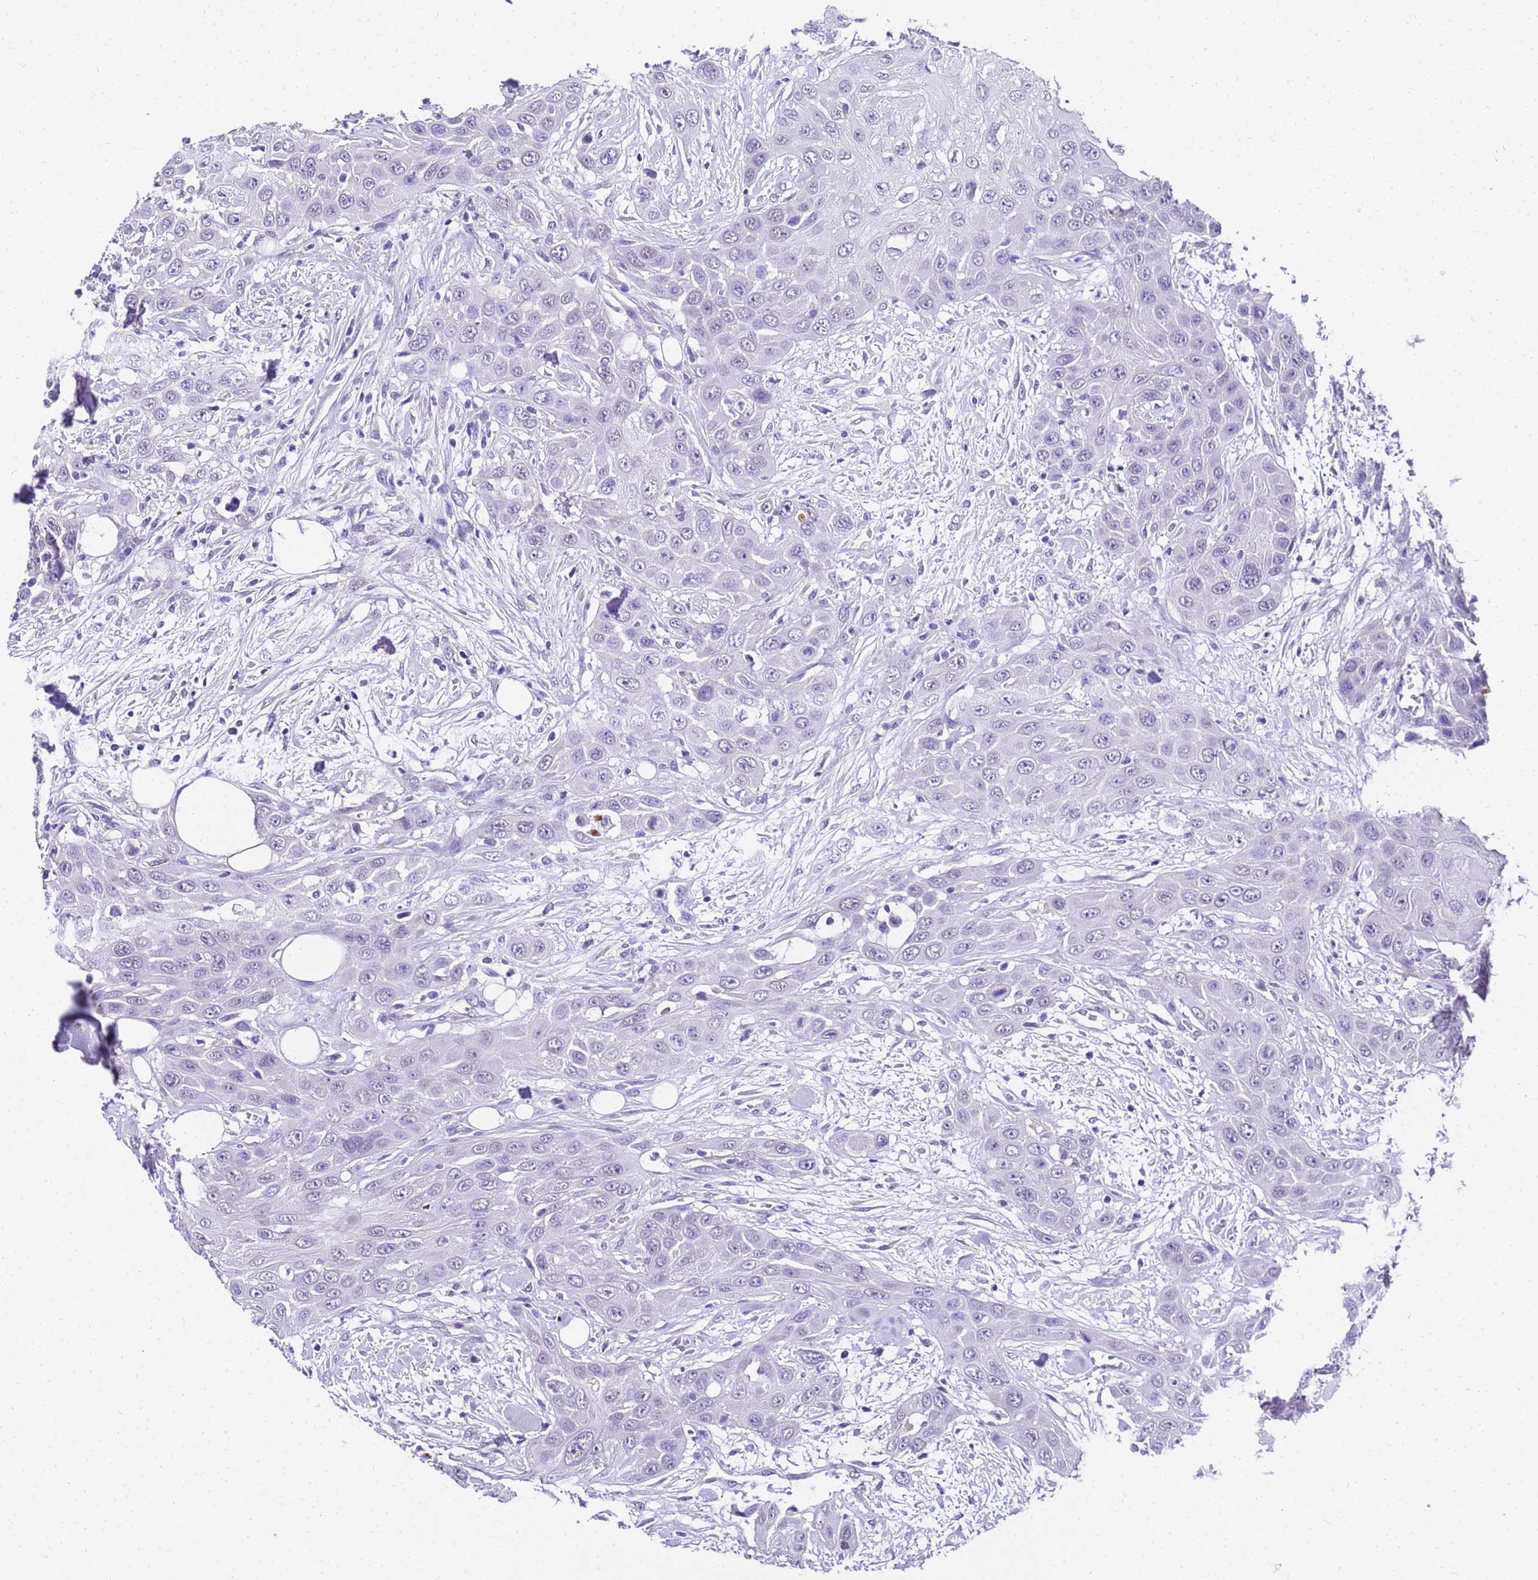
{"staining": {"intensity": "negative", "quantity": "none", "location": "none"}, "tissue": "head and neck cancer", "cell_type": "Tumor cells", "image_type": "cancer", "snomed": [{"axis": "morphology", "description": "Squamous cell carcinoma, NOS"}, {"axis": "topography", "description": "Head-Neck"}], "caption": "Human head and neck cancer (squamous cell carcinoma) stained for a protein using immunohistochemistry (IHC) shows no positivity in tumor cells.", "gene": "HSPB6", "patient": {"sex": "male", "age": 81}}